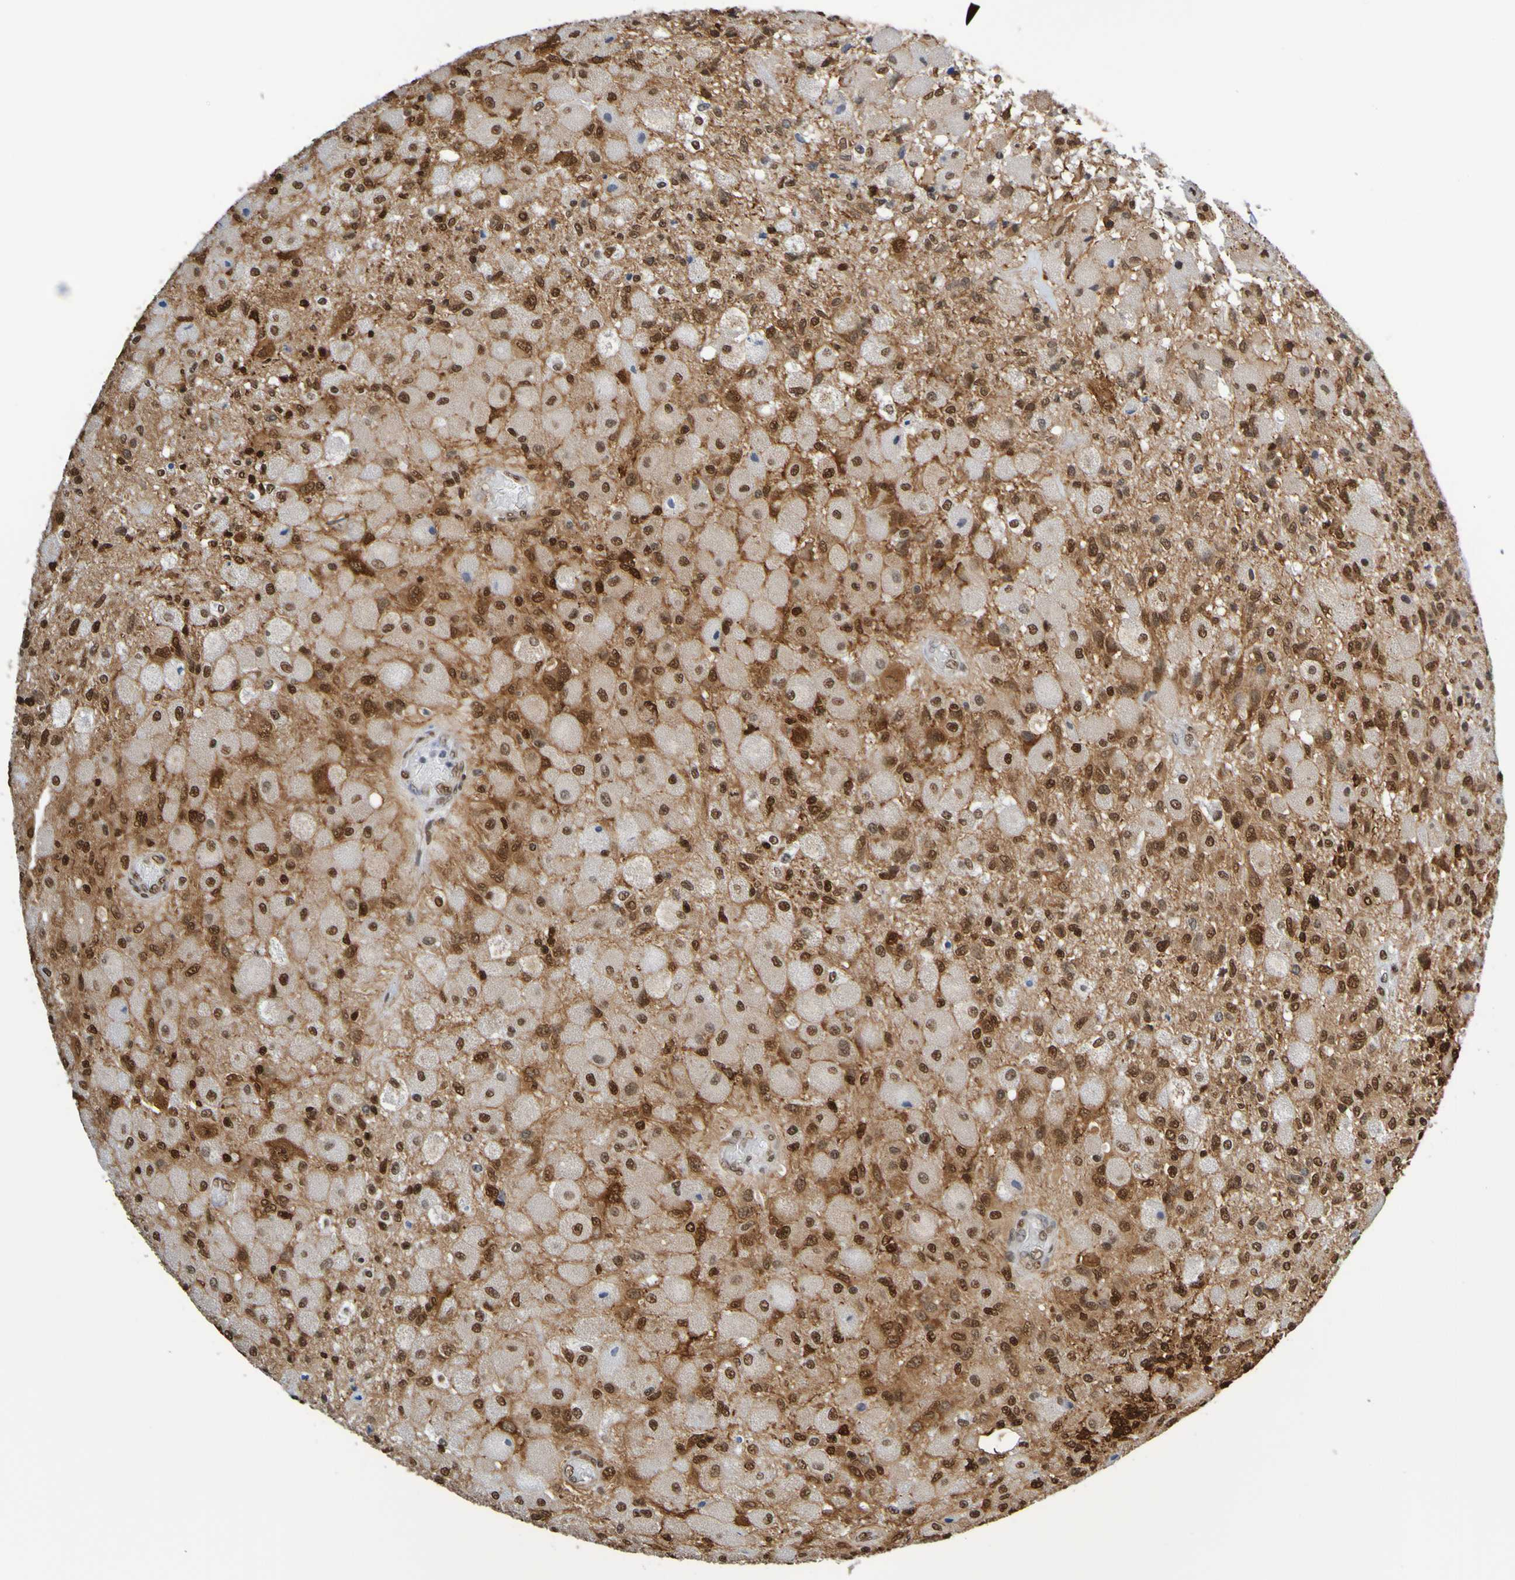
{"staining": {"intensity": "strong", "quantity": ">75%", "location": "nuclear"}, "tissue": "glioma", "cell_type": "Tumor cells", "image_type": "cancer", "snomed": [{"axis": "morphology", "description": "Normal tissue, NOS"}, {"axis": "morphology", "description": "Glioma, malignant, High grade"}, {"axis": "topography", "description": "Cerebral cortex"}], "caption": "Protein positivity by immunohistochemistry demonstrates strong nuclear expression in about >75% of tumor cells in glioma. Using DAB (3,3'-diaminobenzidine) (brown) and hematoxylin (blue) stains, captured at high magnification using brightfield microscopy.", "gene": "HDAC2", "patient": {"sex": "male", "age": 77}}